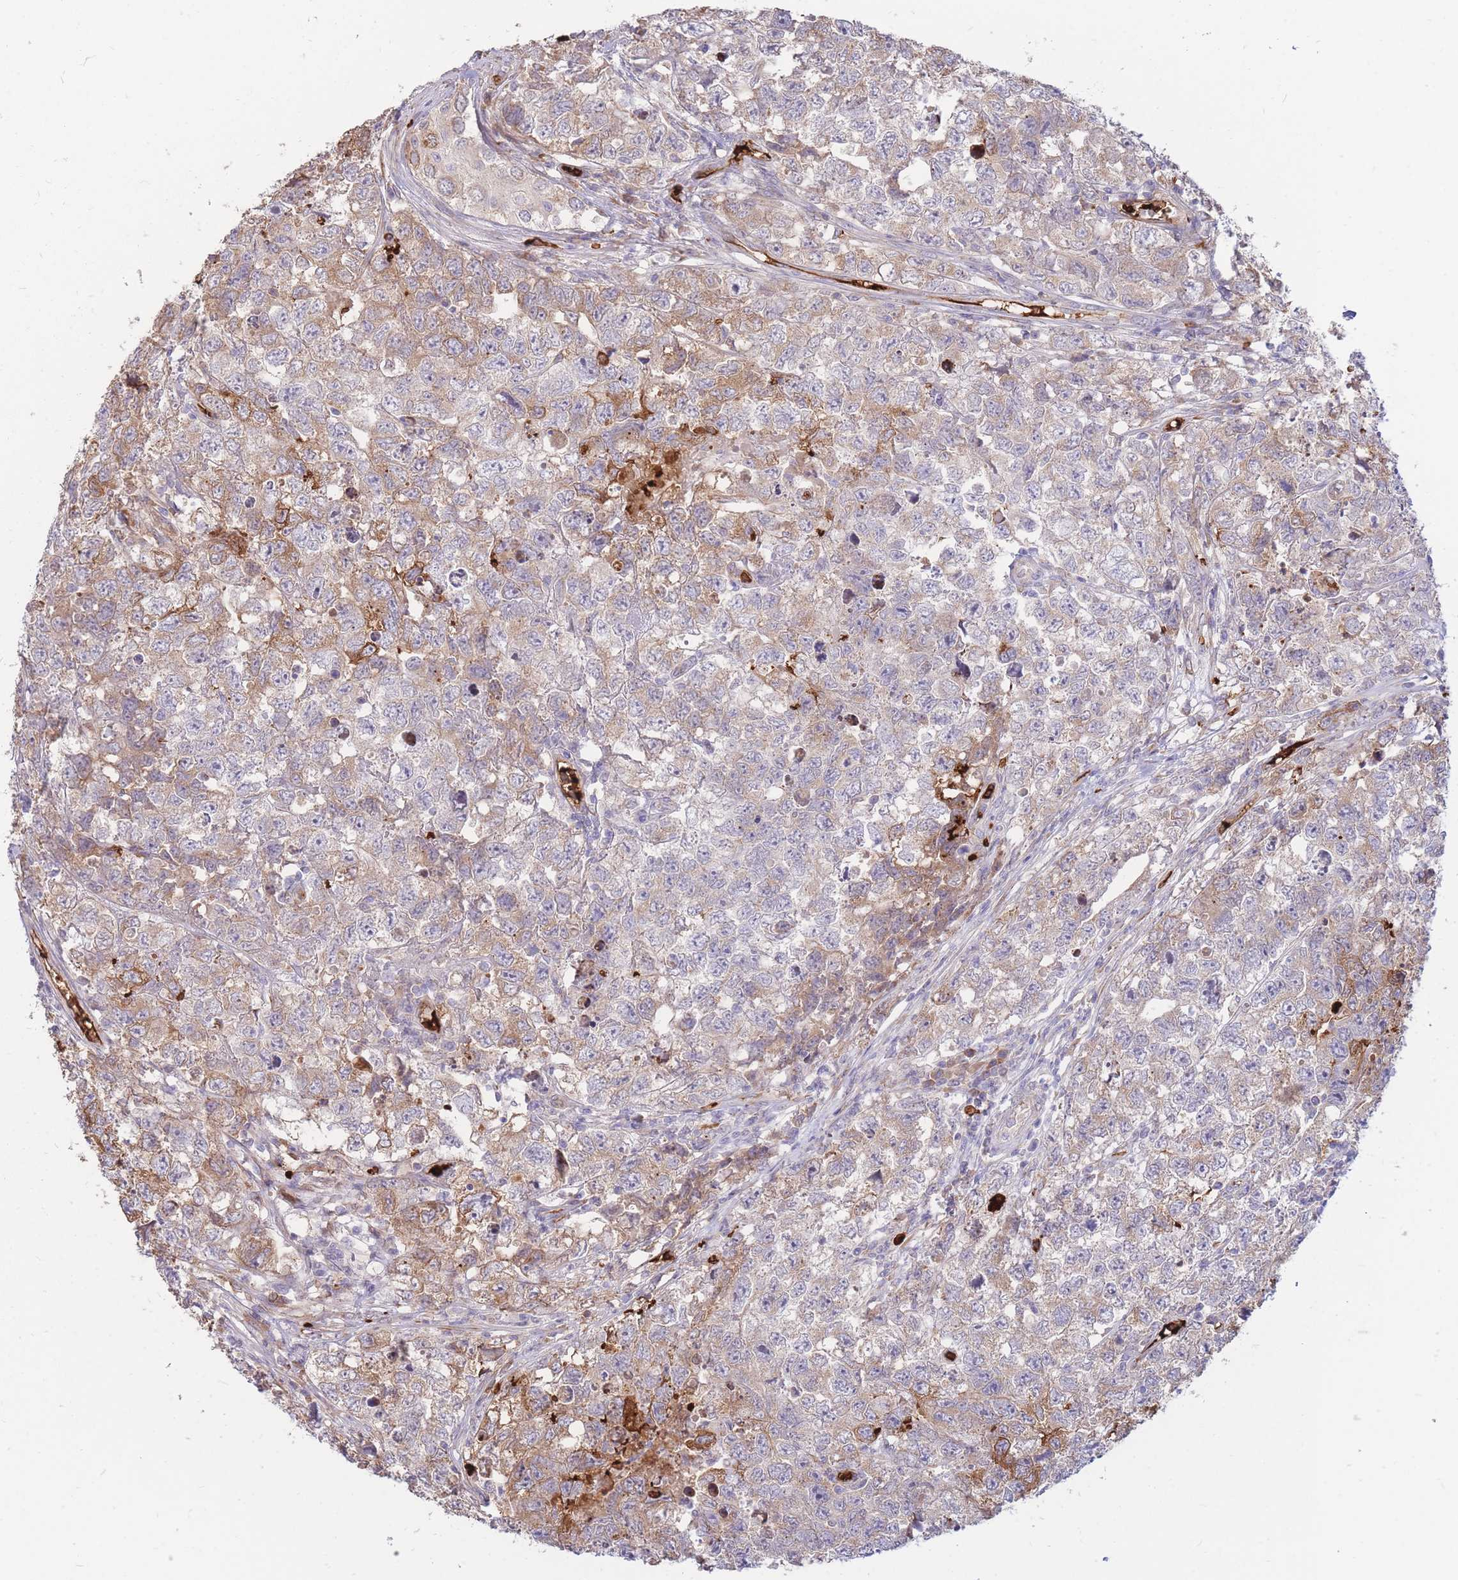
{"staining": {"intensity": "moderate", "quantity": "<25%", "location": "cytoplasmic/membranous"}, "tissue": "testis cancer", "cell_type": "Tumor cells", "image_type": "cancer", "snomed": [{"axis": "morphology", "description": "Carcinoma, Embryonal, NOS"}, {"axis": "topography", "description": "Testis"}], "caption": "This is a histology image of immunohistochemistry staining of testis embryonal carcinoma, which shows moderate expression in the cytoplasmic/membranous of tumor cells.", "gene": "ATP10D", "patient": {"sex": "male", "age": 22}}